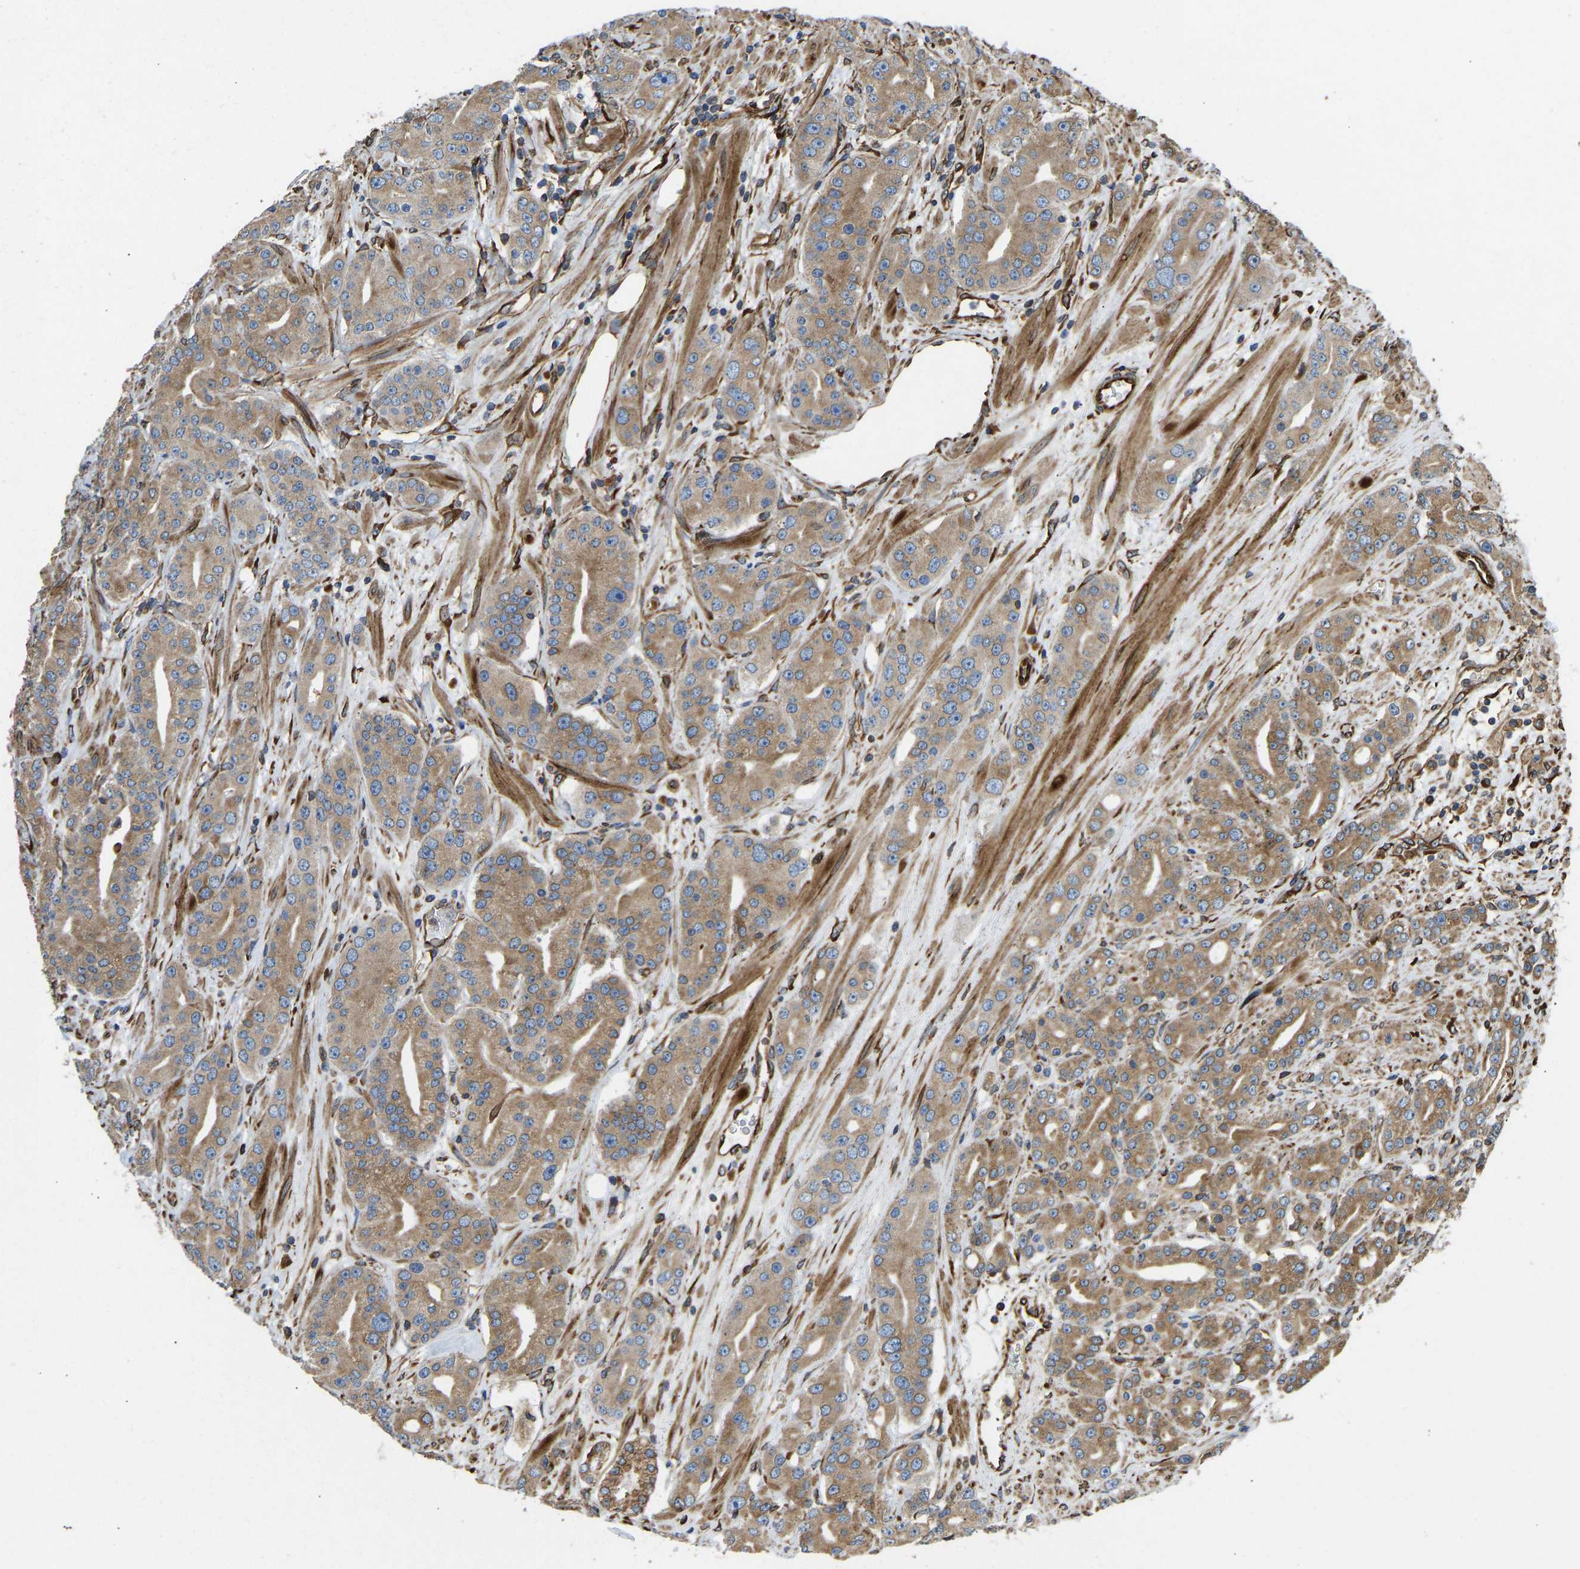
{"staining": {"intensity": "moderate", "quantity": ">75%", "location": "cytoplasmic/membranous"}, "tissue": "prostate cancer", "cell_type": "Tumor cells", "image_type": "cancer", "snomed": [{"axis": "morphology", "description": "Adenocarcinoma, High grade"}, {"axis": "topography", "description": "Prostate"}], "caption": "Prostate cancer stained with a brown dye displays moderate cytoplasmic/membranous positive positivity in approximately >75% of tumor cells.", "gene": "BEX3", "patient": {"sex": "male", "age": 71}}